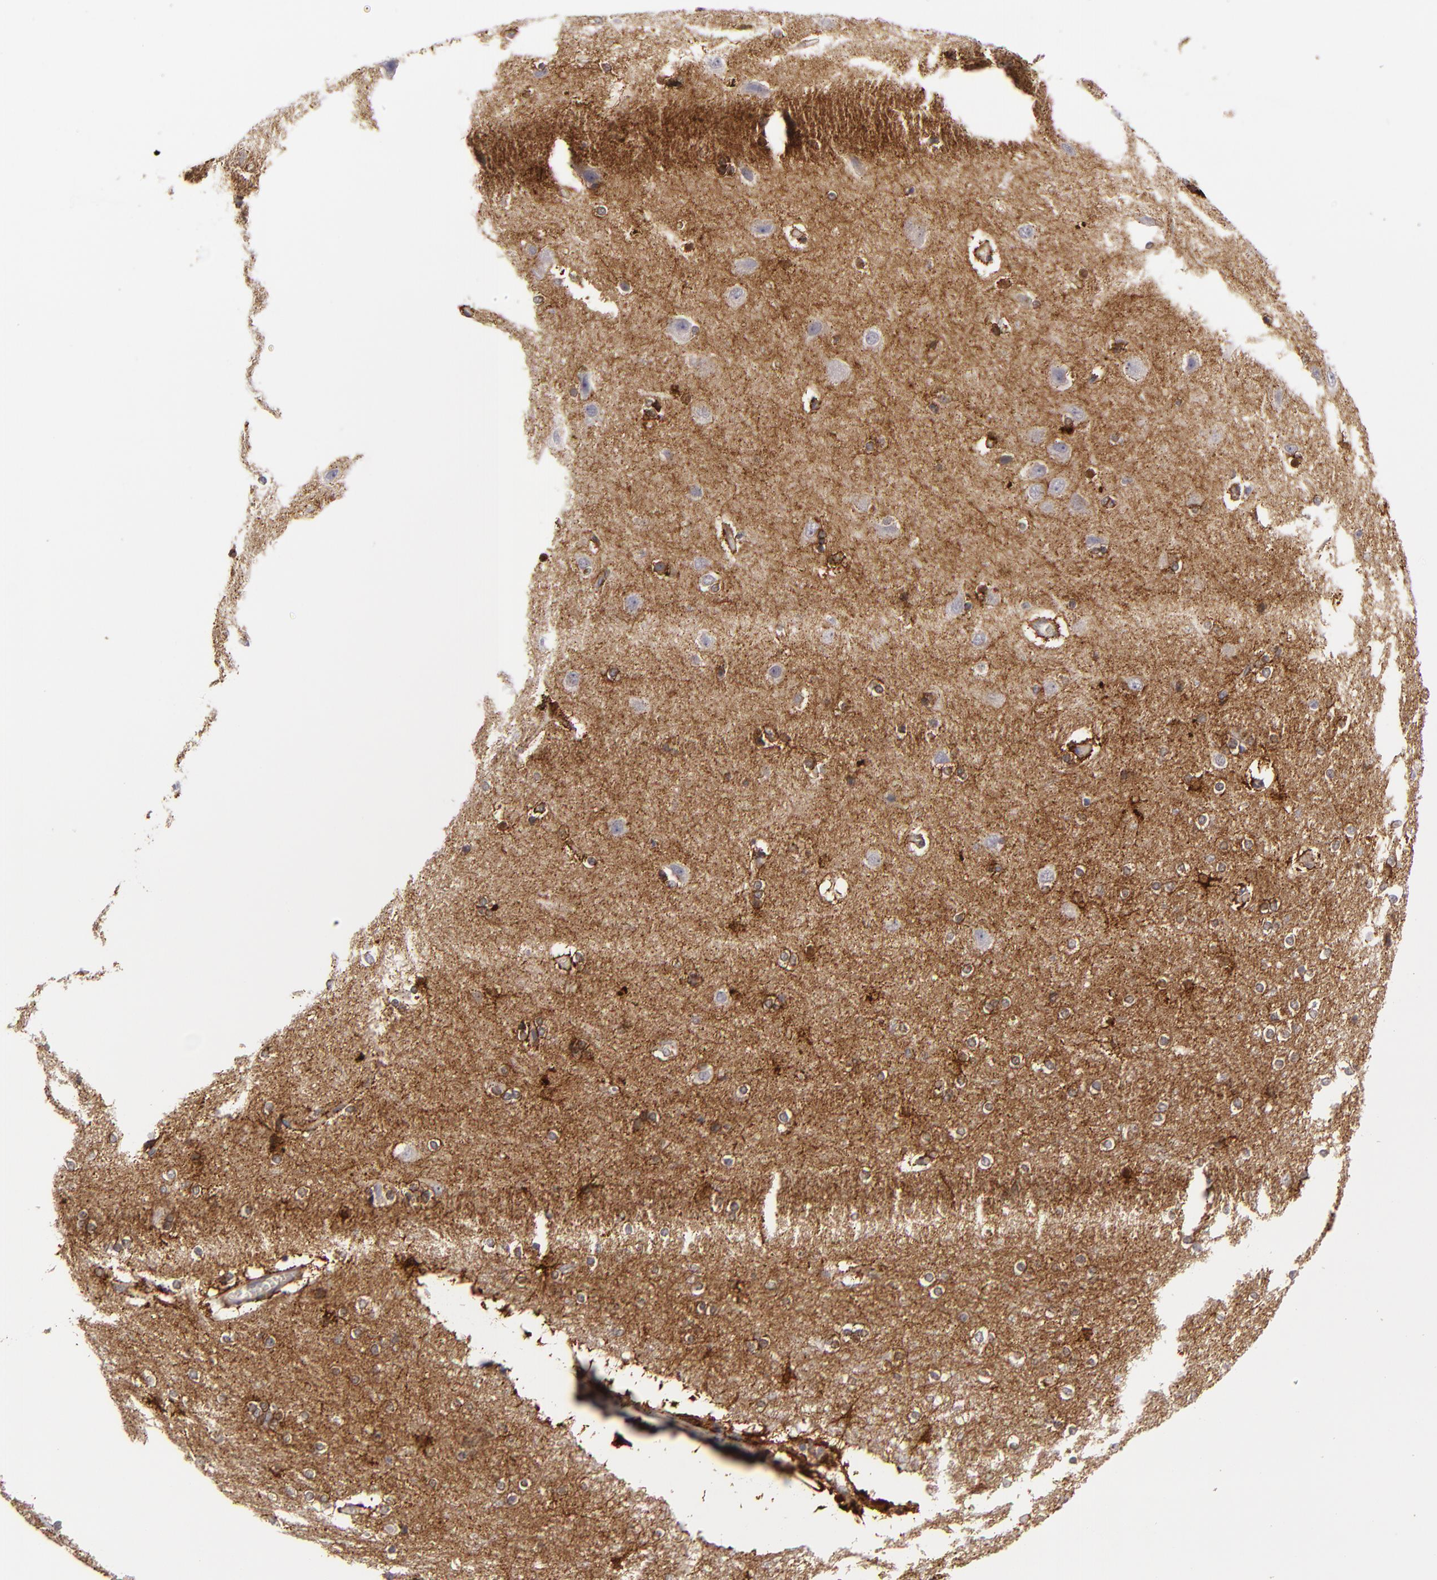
{"staining": {"intensity": "moderate", "quantity": ">75%", "location": "cytoplasmic/membranous"}, "tissue": "cerebral cortex", "cell_type": "Endothelial cells", "image_type": "normal", "snomed": [{"axis": "morphology", "description": "Normal tissue, NOS"}, {"axis": "topography", "description": "Cerebral cortex"}], "caption": "Protein staining of normal cerebral cortex demonstrates moderate cytoplasmic/membranous positivity in approximately >75% of endothelial cells. (Brightfield microscopy of DAB IHC at high magnification).", "gene": "ALCAM", "patient": {"sex": "female", "age": 54}}